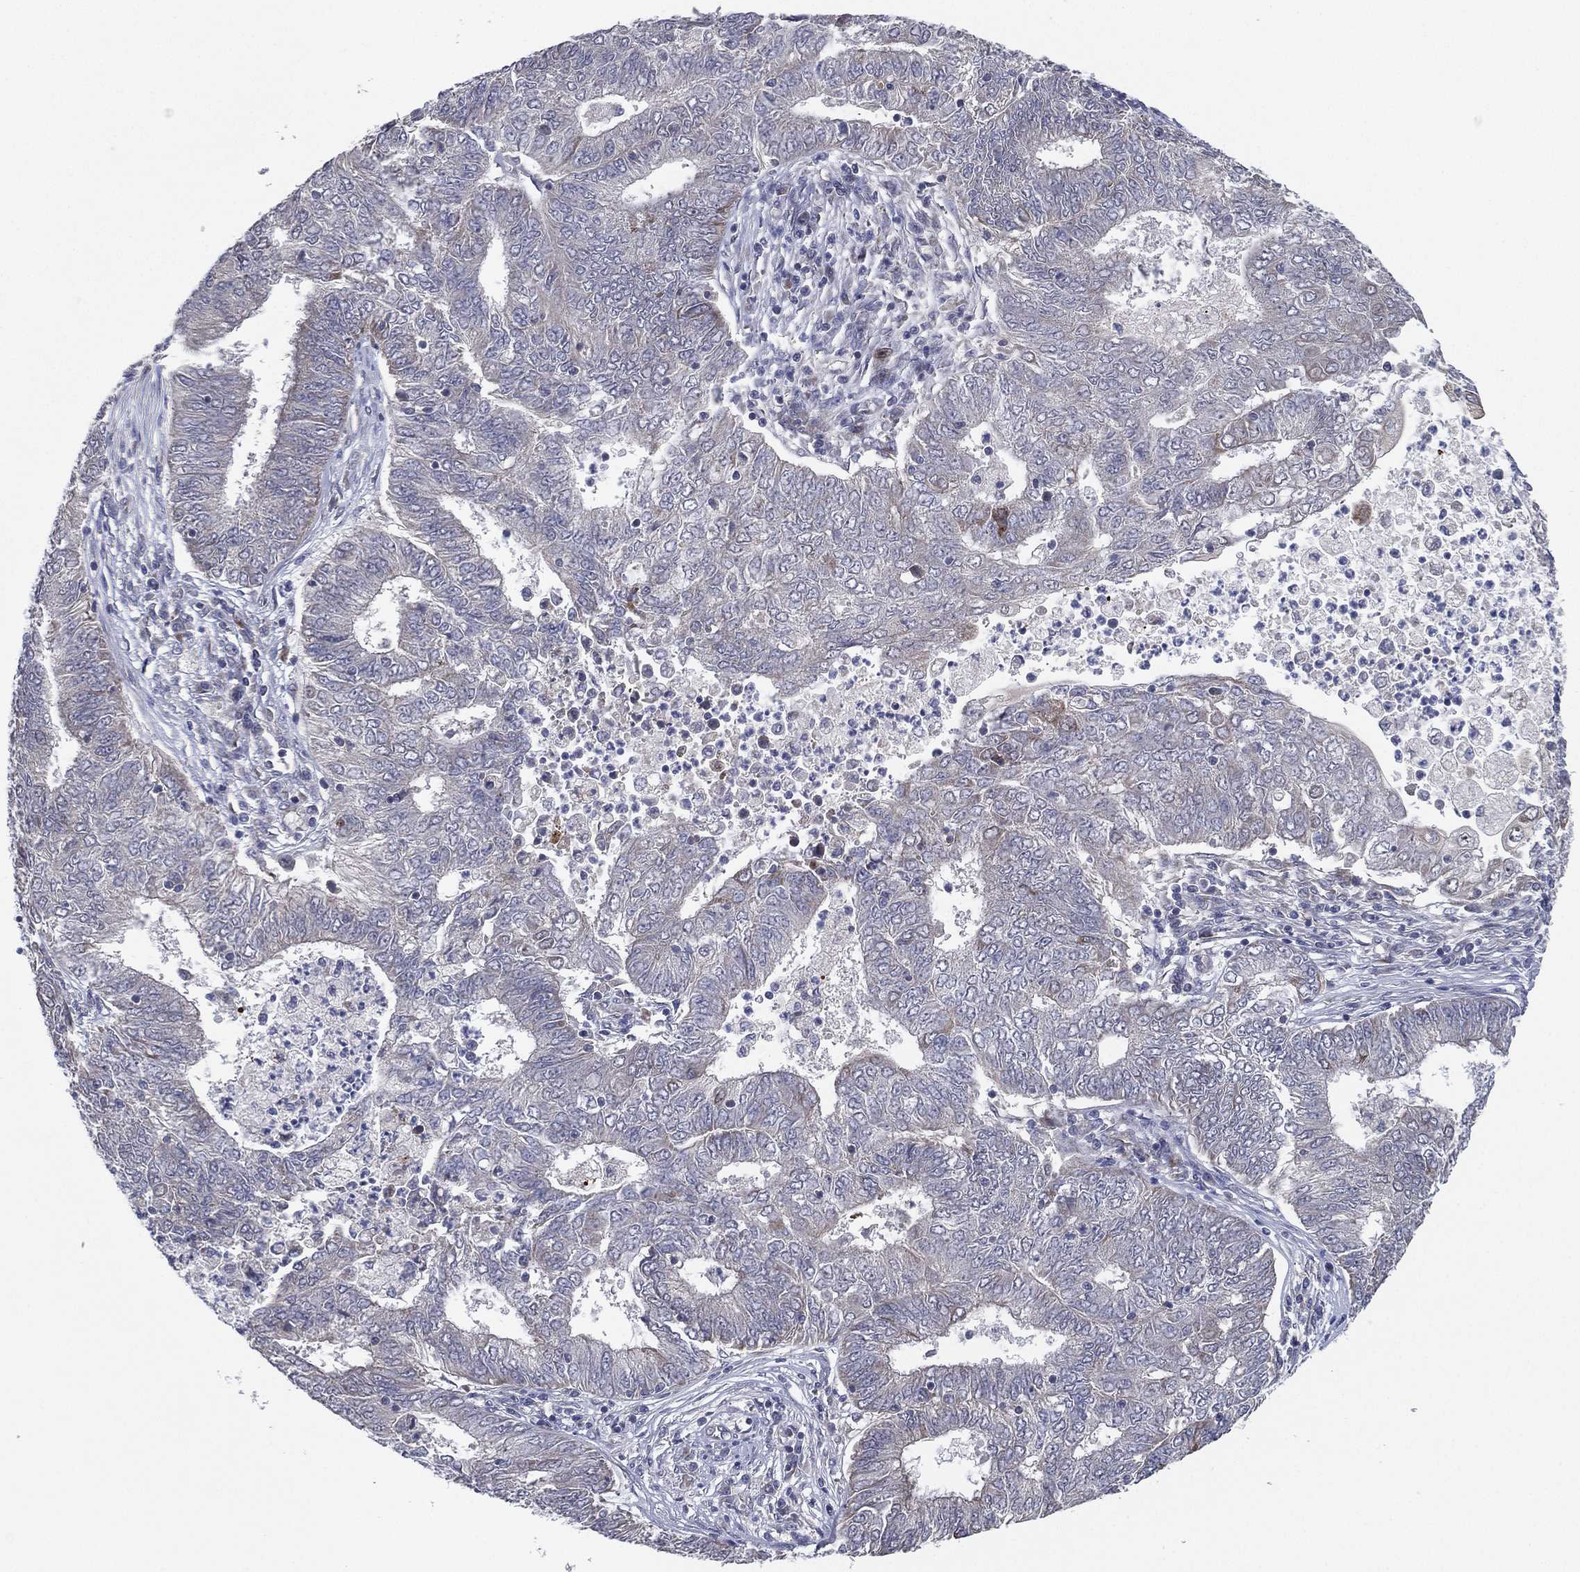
{"staining": {"intensity": "weak", "quantity": "<25%", "location": "cytoplasmic/membranous"}, "tissue": "endometrial cancer", "cell_type": "Tumor cells", "image_type": "cancer", "snomed": [{"axis": "morphology", "description": "Adenocarcinoma, NOS"}, {"axis": "topography", "description": "Endometrium"}], "caption": "Tumor cells are negative for brown protein staining in endometrial adenocarcinoma.", "gene": "KAT14", "patient": {"sex": "female", "age": 62}}